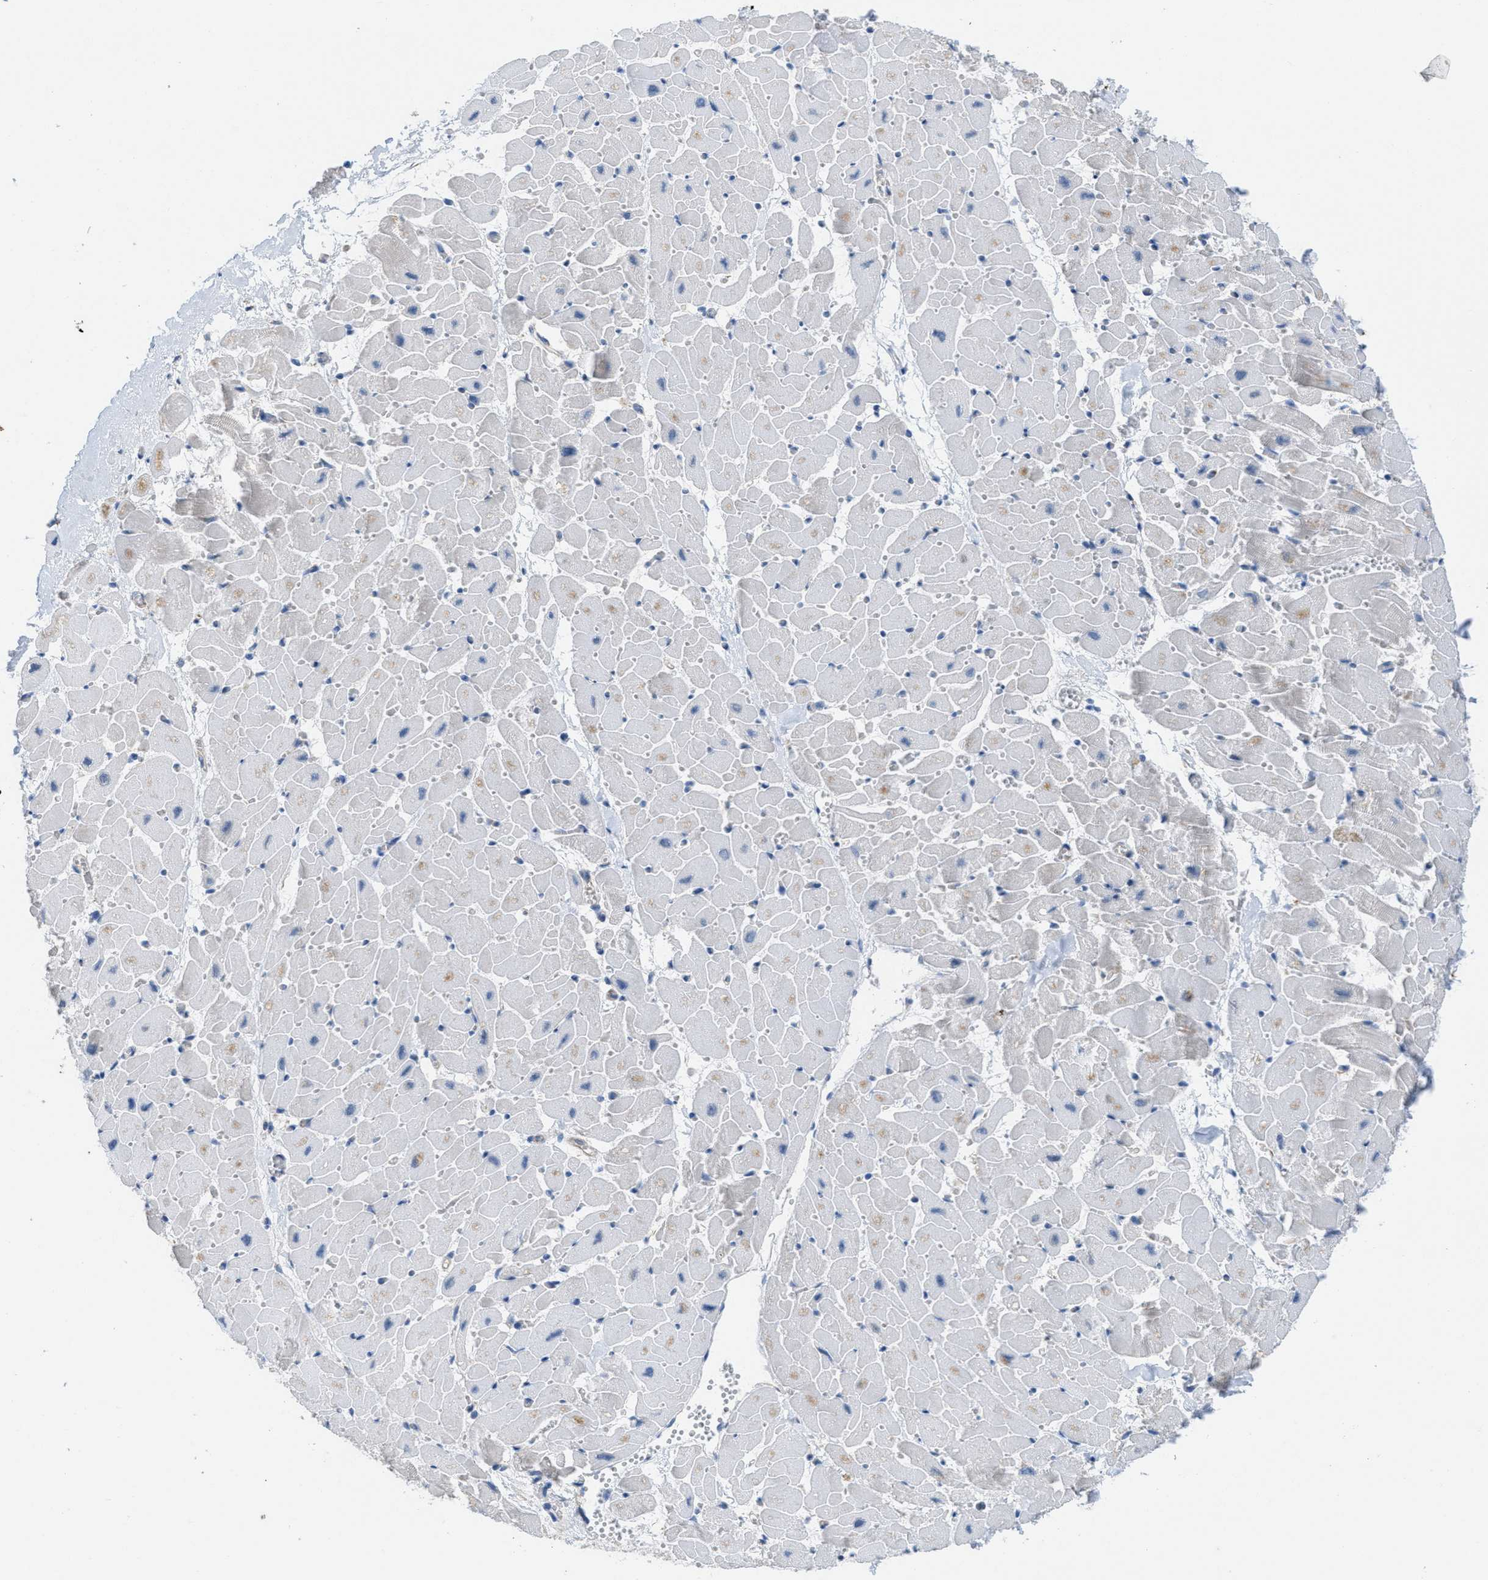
{"staining": {"intensity": "weak", "quantity": "<25%", "location": "cytoplasmic/membranous"}, "tissue": "heart muscle", "cell_type": "Cardiomyocytes", "image_type": "normal", "snomed": [{"axis": "morphology", "description": "Normal tissue, NOS"}, {"axis": "topography", "description": "Heart"}], "caption": "This is an immunohistochemistry (IHC) histopathology image of benign human heart muscle. There is no expression in cardiomyocytes.", "gene": "BTN3A1", "patient": {"sex": "female", "age": 19}}